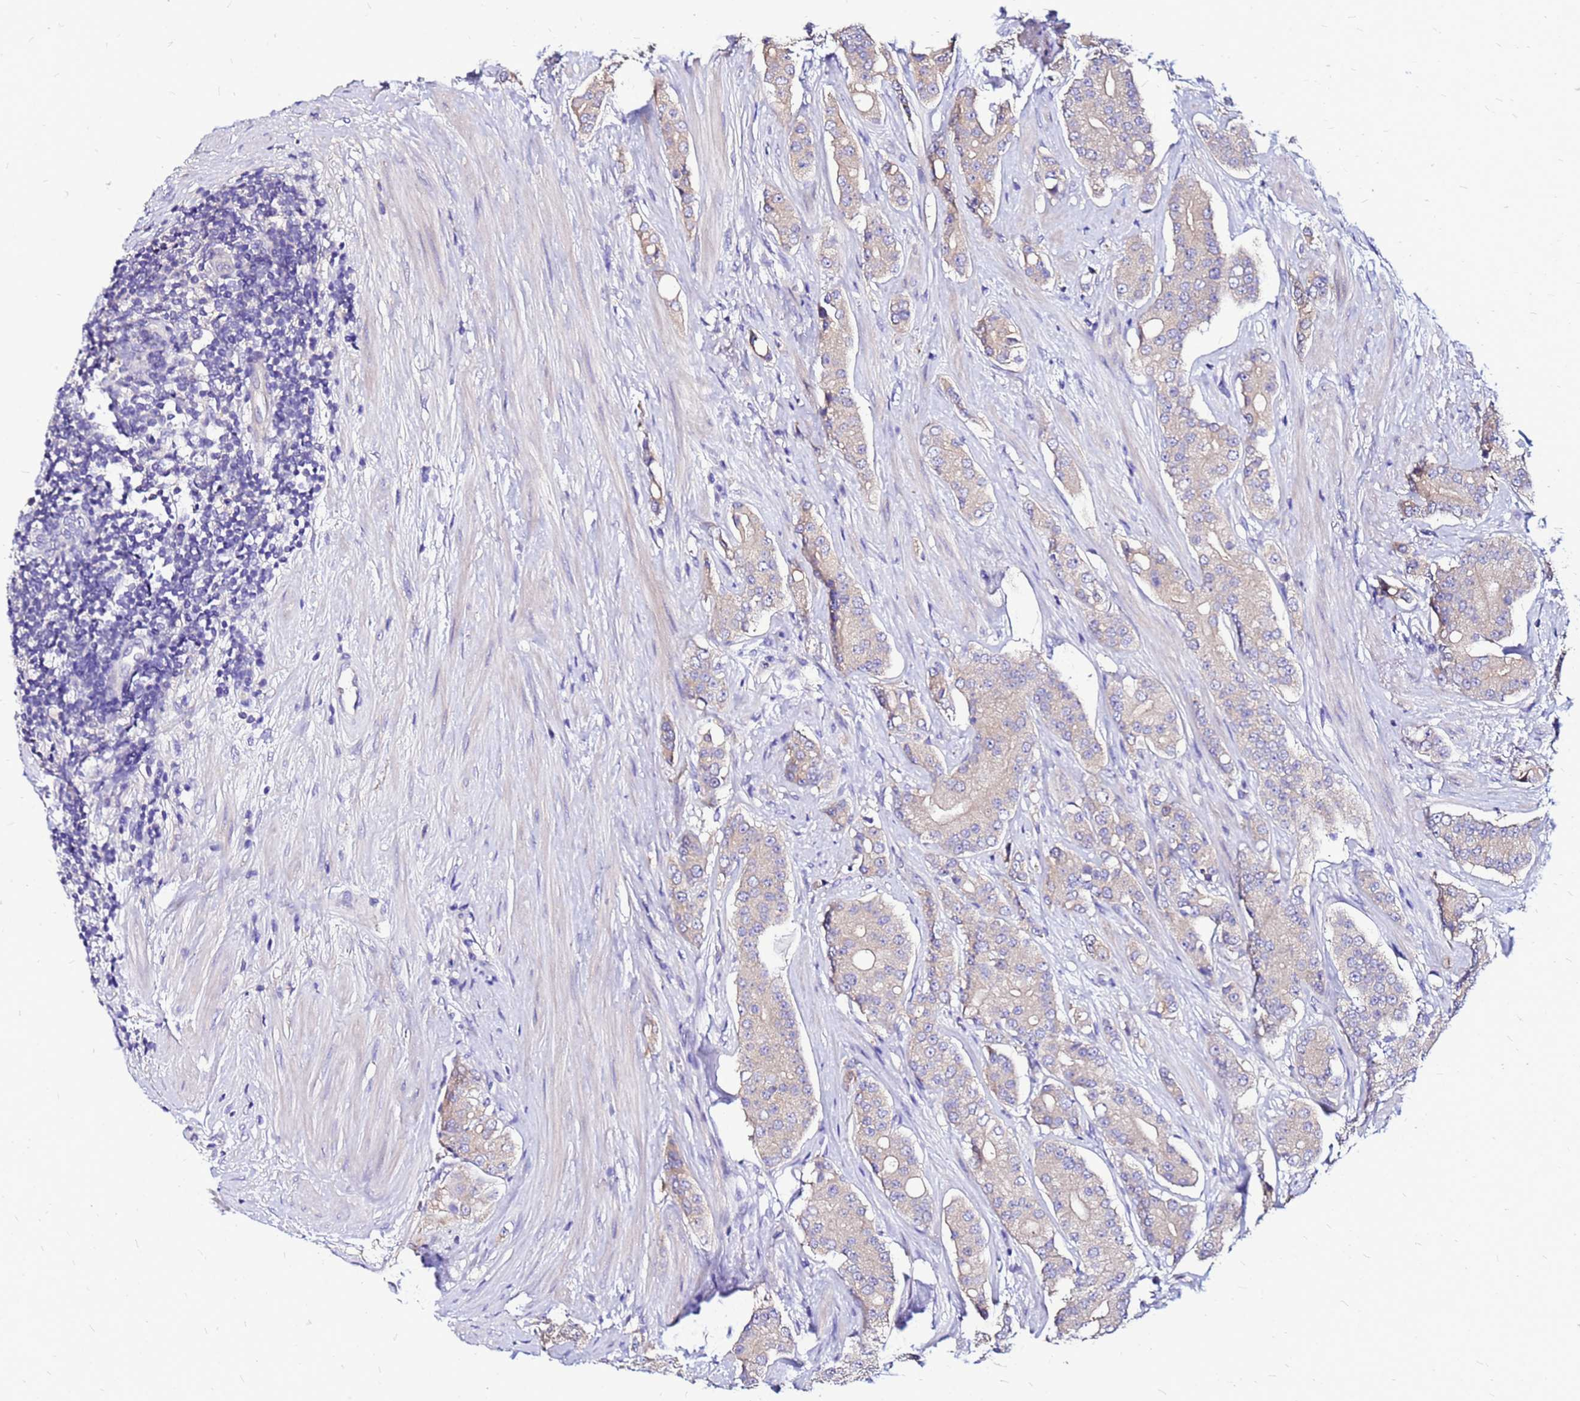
{"staining": {"intensity": "negative", "quantity": "none", "location": "none"}, "tissue": "prostate cancer", "cell_type": "Tumor cells", "image_type": "cancer", "snomed": [{"axis": "morphology", "description": "Adenocarcinoma, High grade"}, {"axis": "topography", "description": "Prostate"}], "caption": "A micrograph of human prostate adenocarcinoma (high-grade) is negative for staining in tumor cells.", "gene": "ARHGEF5", "patient": {"sex": "male", "age": 71}}